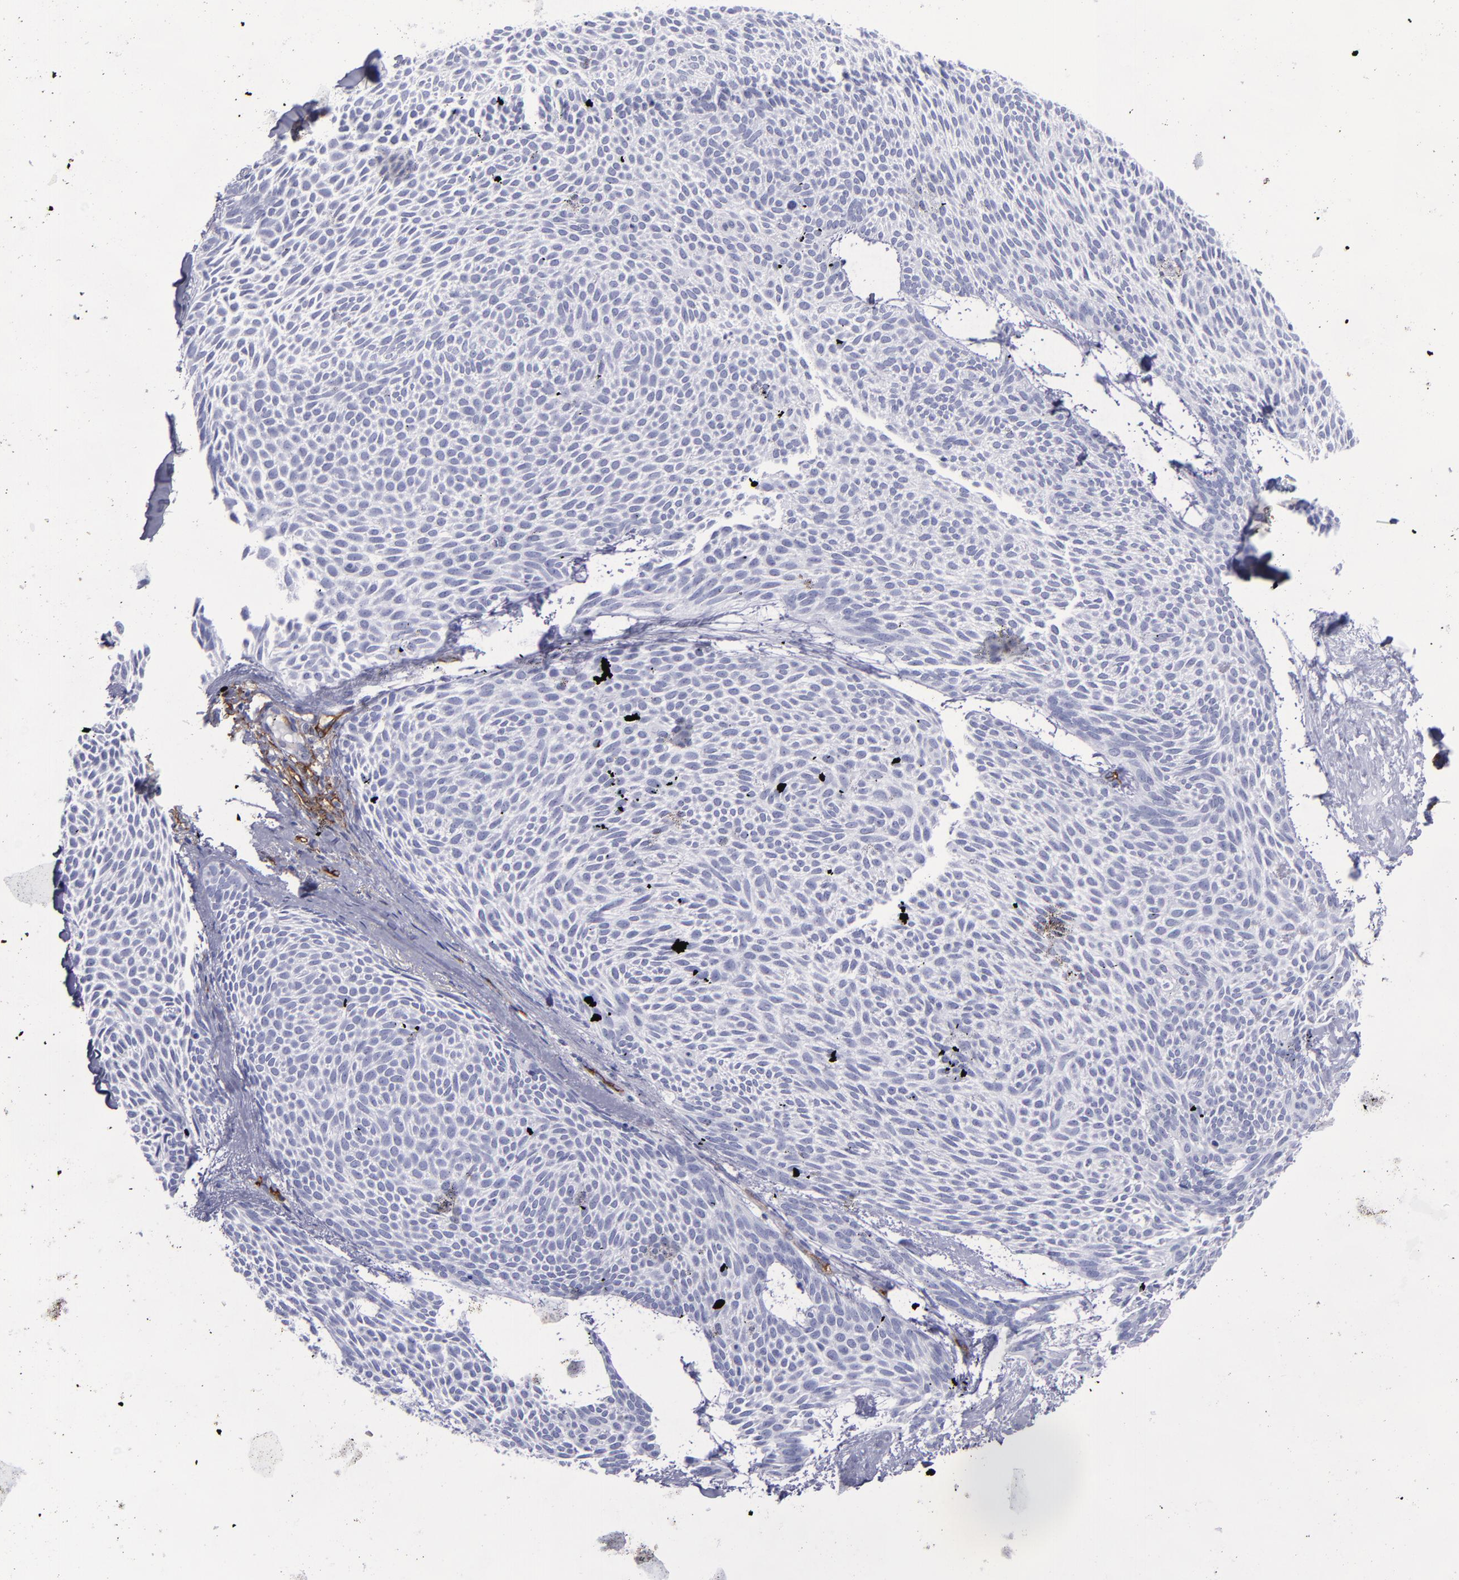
{"staining": {"intensity": "negative", "quantity": "none", "location": "none"}, "tissue": "skin cancer", "cell_type": "Tumor cells", "image_type": "cancer", "snomed": [{"axis": "morphology", "description": "Basal cell carcinoma"}, {"axis": "topography", "description": "Skin"}], "caption": "This is a image of immunohistochemistry staining of basal cell carcinoma (skin), which shows no staining in tumor cells. (DAB (3,3'-diaminobenzidine) immunohistochemistry, high magnification).", "gene": "ACE", "patient": {"sex": "male", "age": 84}}